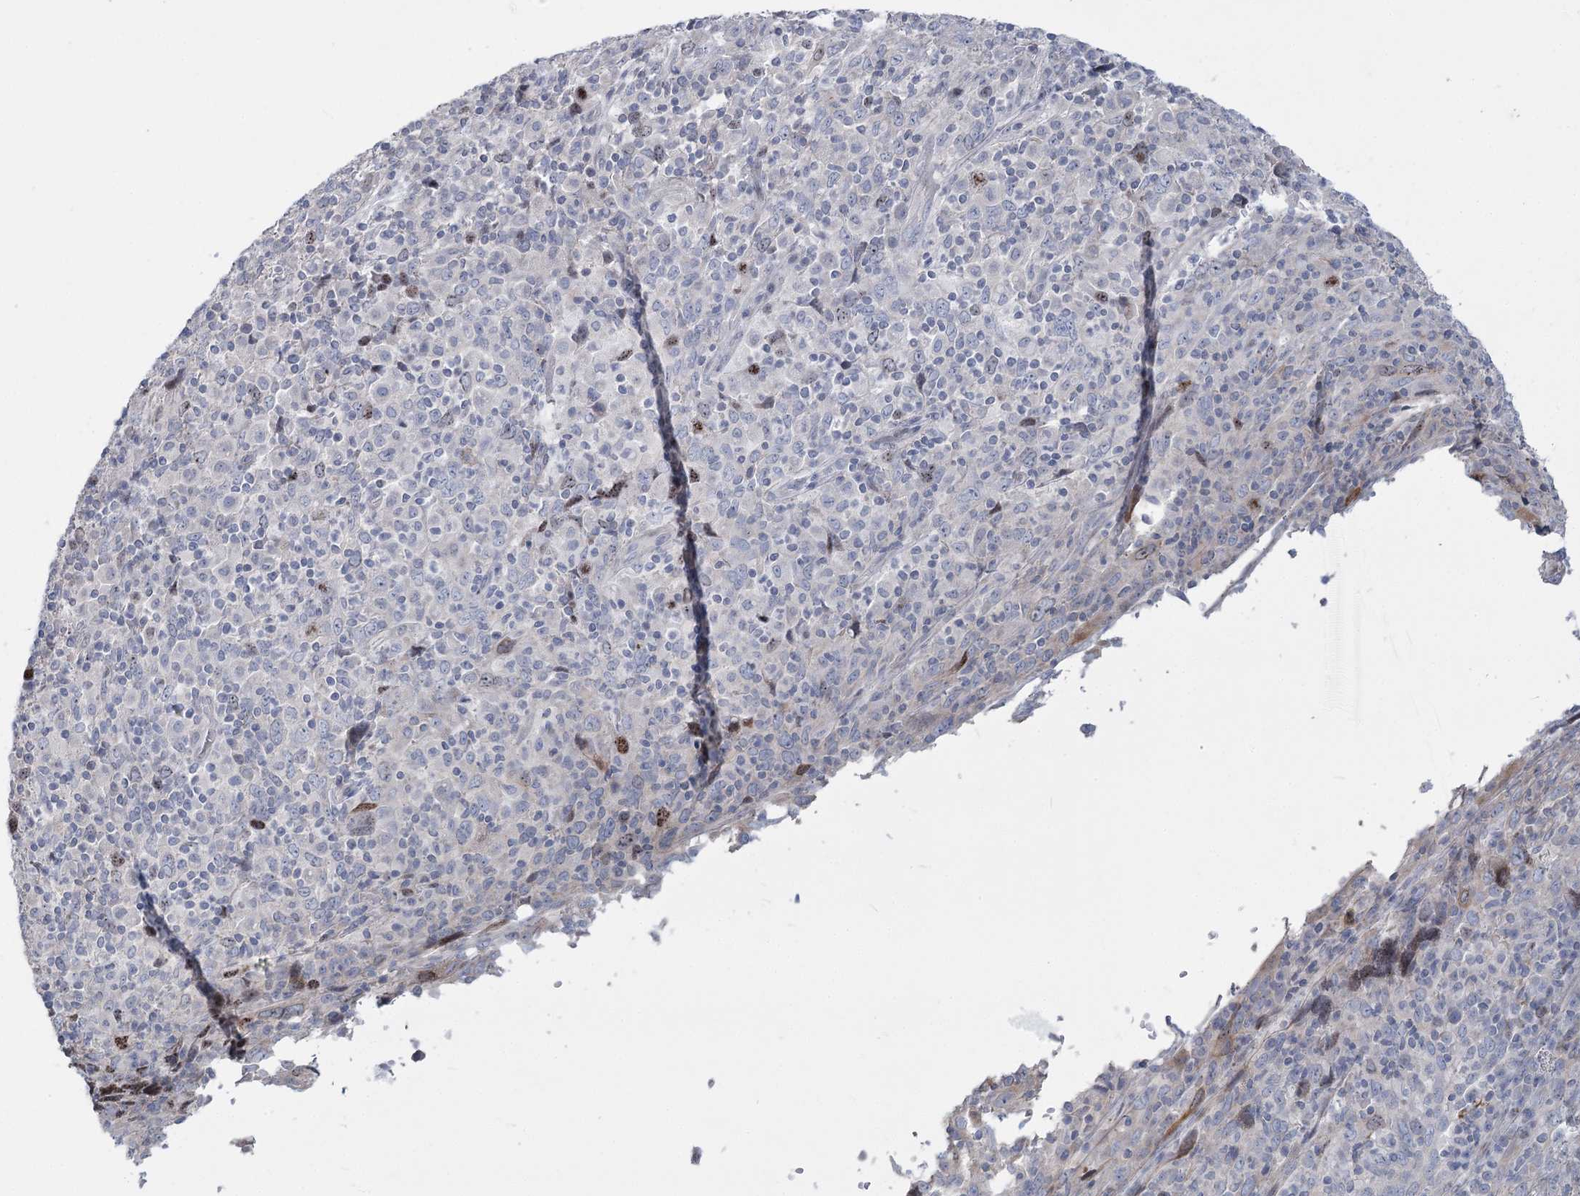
{"staining": {"intensity": "moderate", "quantity": "<25%", "location": "cytoplasmic/membranous,nuclear"}, "tissue": "cervical cancer", "cell_type": "Tumor cells", "image_type": "cancer", "snomed": [{"axis": "morphology", "description": "Squamous cell carcinoma, NOS"}, {"axis": "topography", "description": "Cervix"}], "caption": "Cervical cancer stained with a protein marker exhibits moderate staining in tumor cells.", "gene": "ABITRAM", "patient": {"sex": "female", "age": 46}}